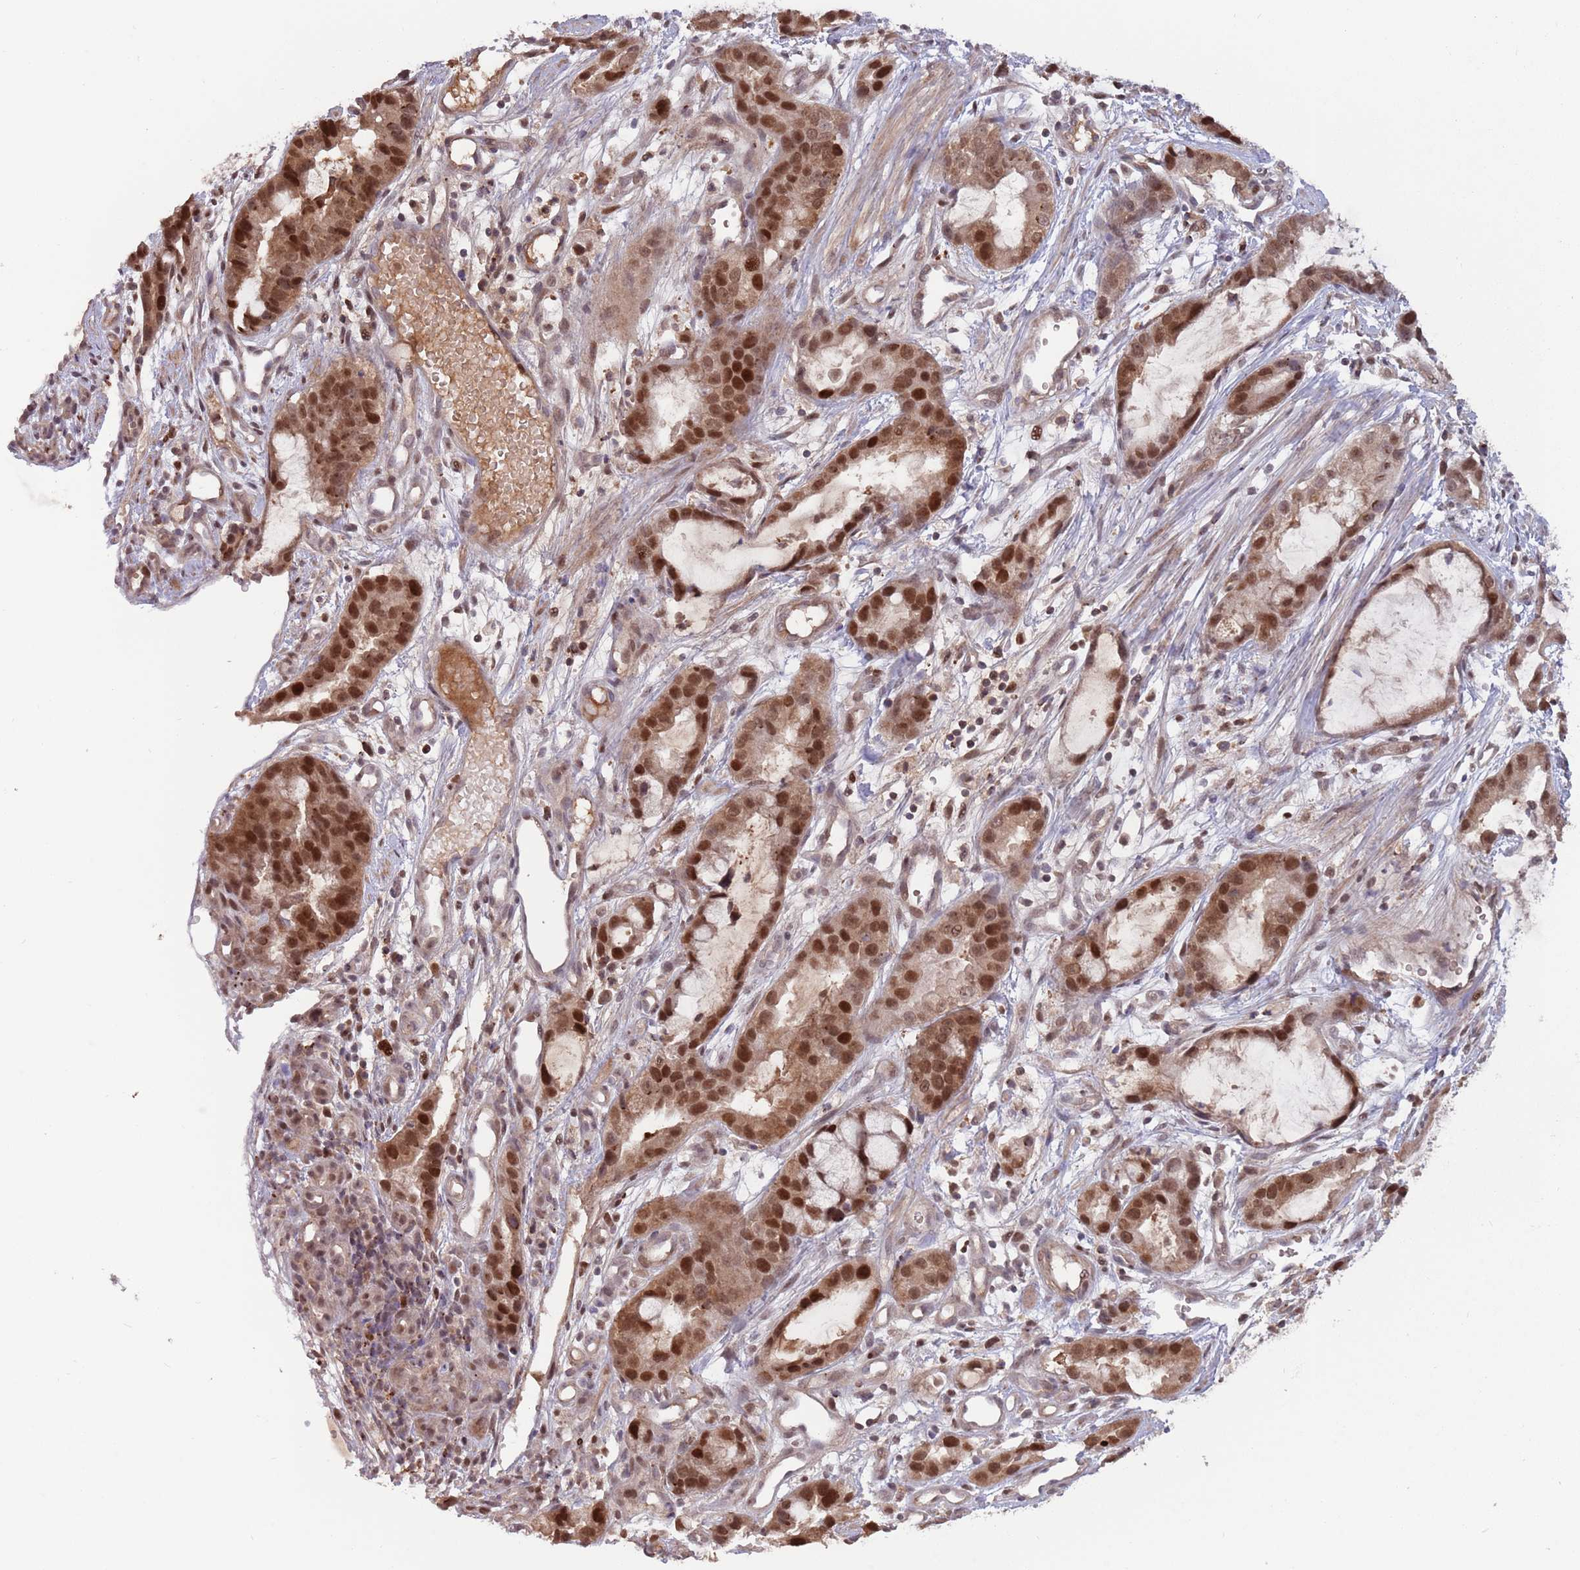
{"staining": {"intensity": "strong", "quantity": ">75%", "location": "cytoplasmic/membranous,nuclear"}, "tissue": "stomach cancer", "cell_type": "Tumor cells", "image_type": "cancer", "snomed": [{"axis": "morphology", "description": "Adenocarcinoma, NOS"}, {"axis": "topography", "description": "Stomach"}], "caption": "Brown immunohistochemical staining in stomach cancer (adenocarcinoma) reveals strong cytoplasmic/membranous and nuclear expression in approximately >75% of tumor cells. Using DAB (3,3'-diaminobenzidine) (brown) and hematoxylin (blue) stains, captured at high magnification using brightfield microscopy.", "gene": "SALL1", "patient": {"sex": "male", "age": 55}}